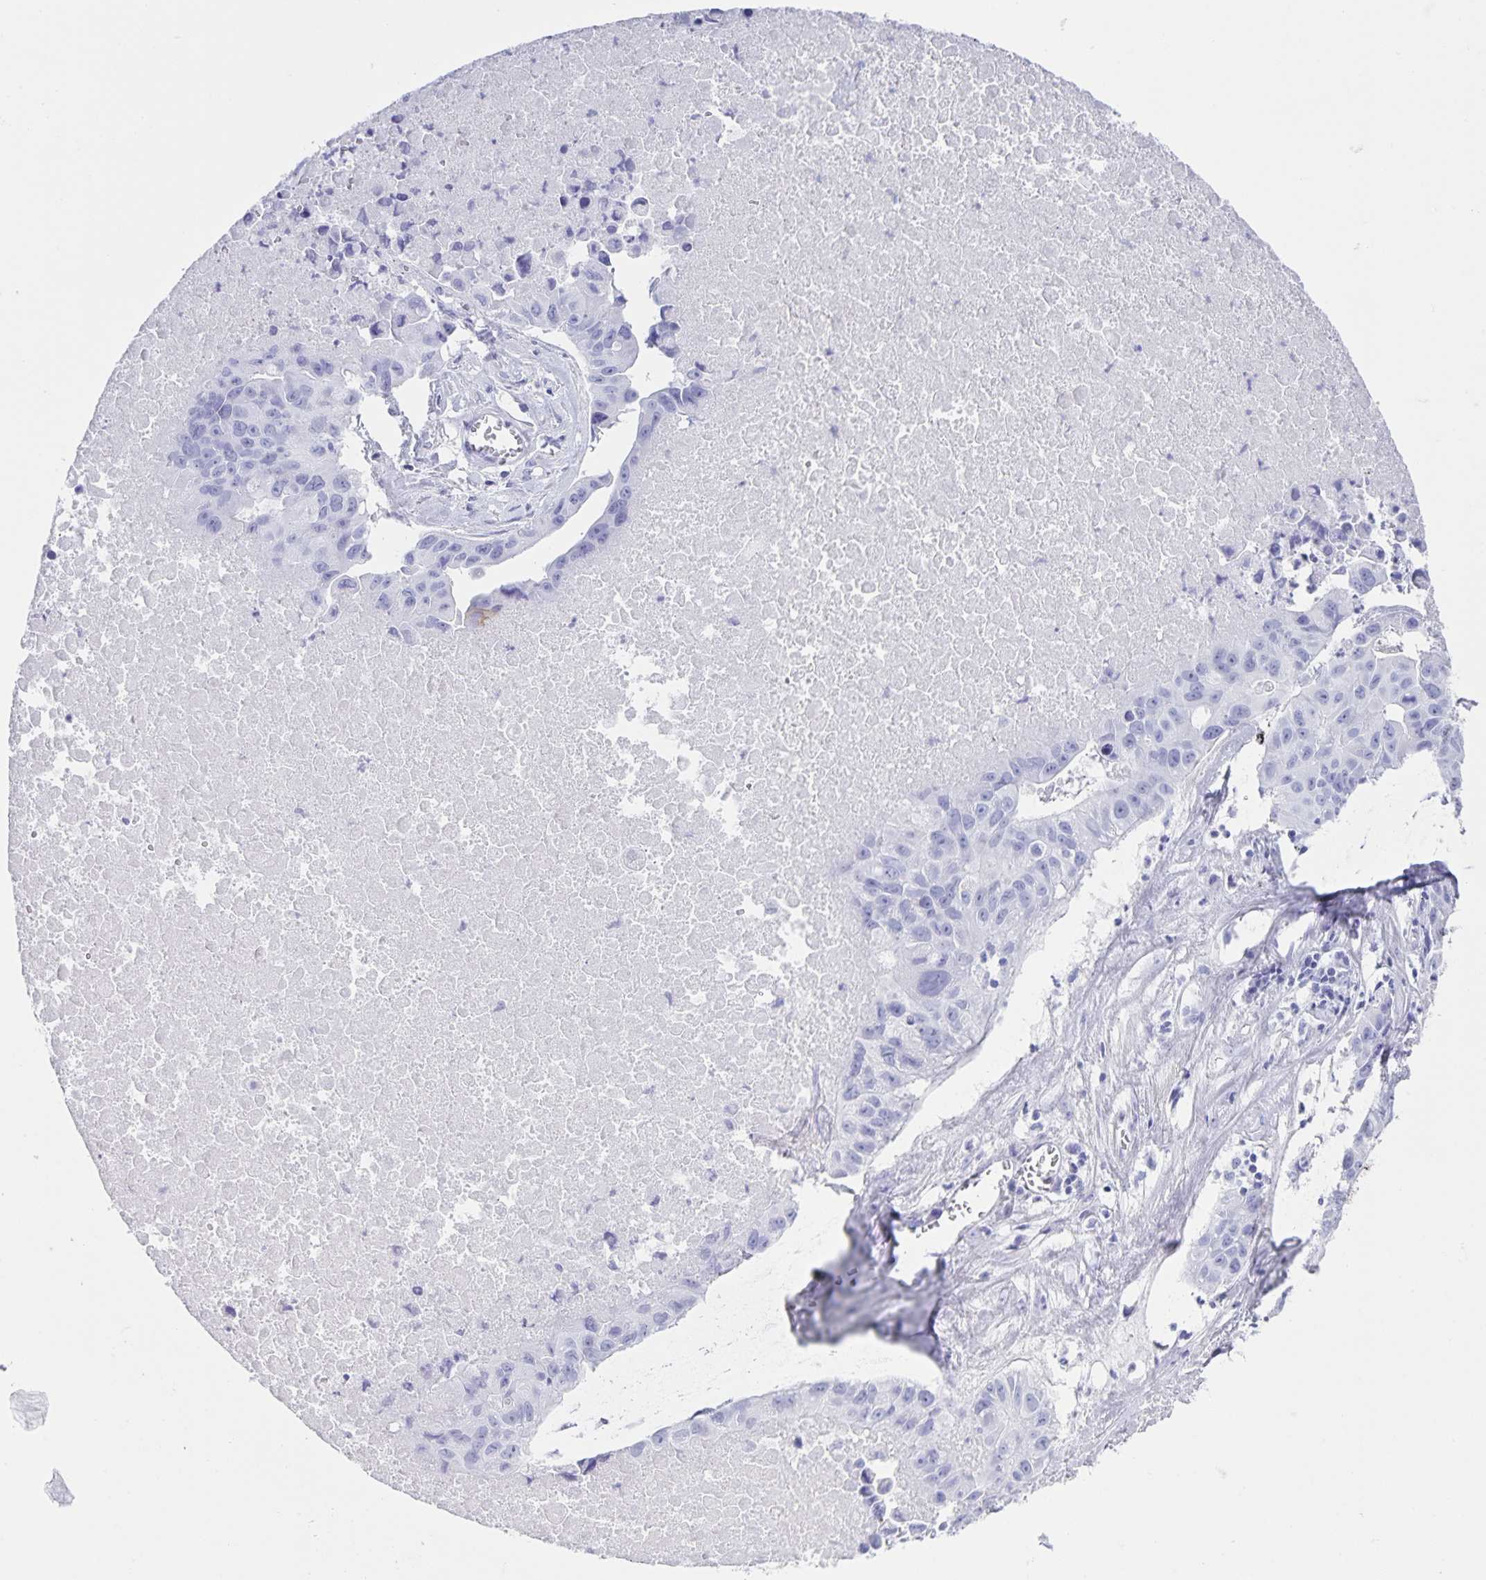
{"staining": {"intensity": "negative", "quantity": "none", "location": "none"}, "tissue": "lung cancer", "cell_type": "Tumor cells", "image_type": "cancer", "snomed": [{"axis": "morphology", "description": "Adenocarcinoma, NOS"}, {"axis": "topography", "description": "Lymph node"}, {"axis": "topography", "description": "Lung"}], "caption": "Immunohistochemistry histopathology image of neoplastic tissue: adenocarcinoma (lung) stained with DAB shows no significant protein expression in tumor cells. (DAB (3,3'-diaminobenzidine) immunohistochemistry (IHC), high magnification).", "gene": "AQP4", "patient": {"sex": "male", "age": 64}}